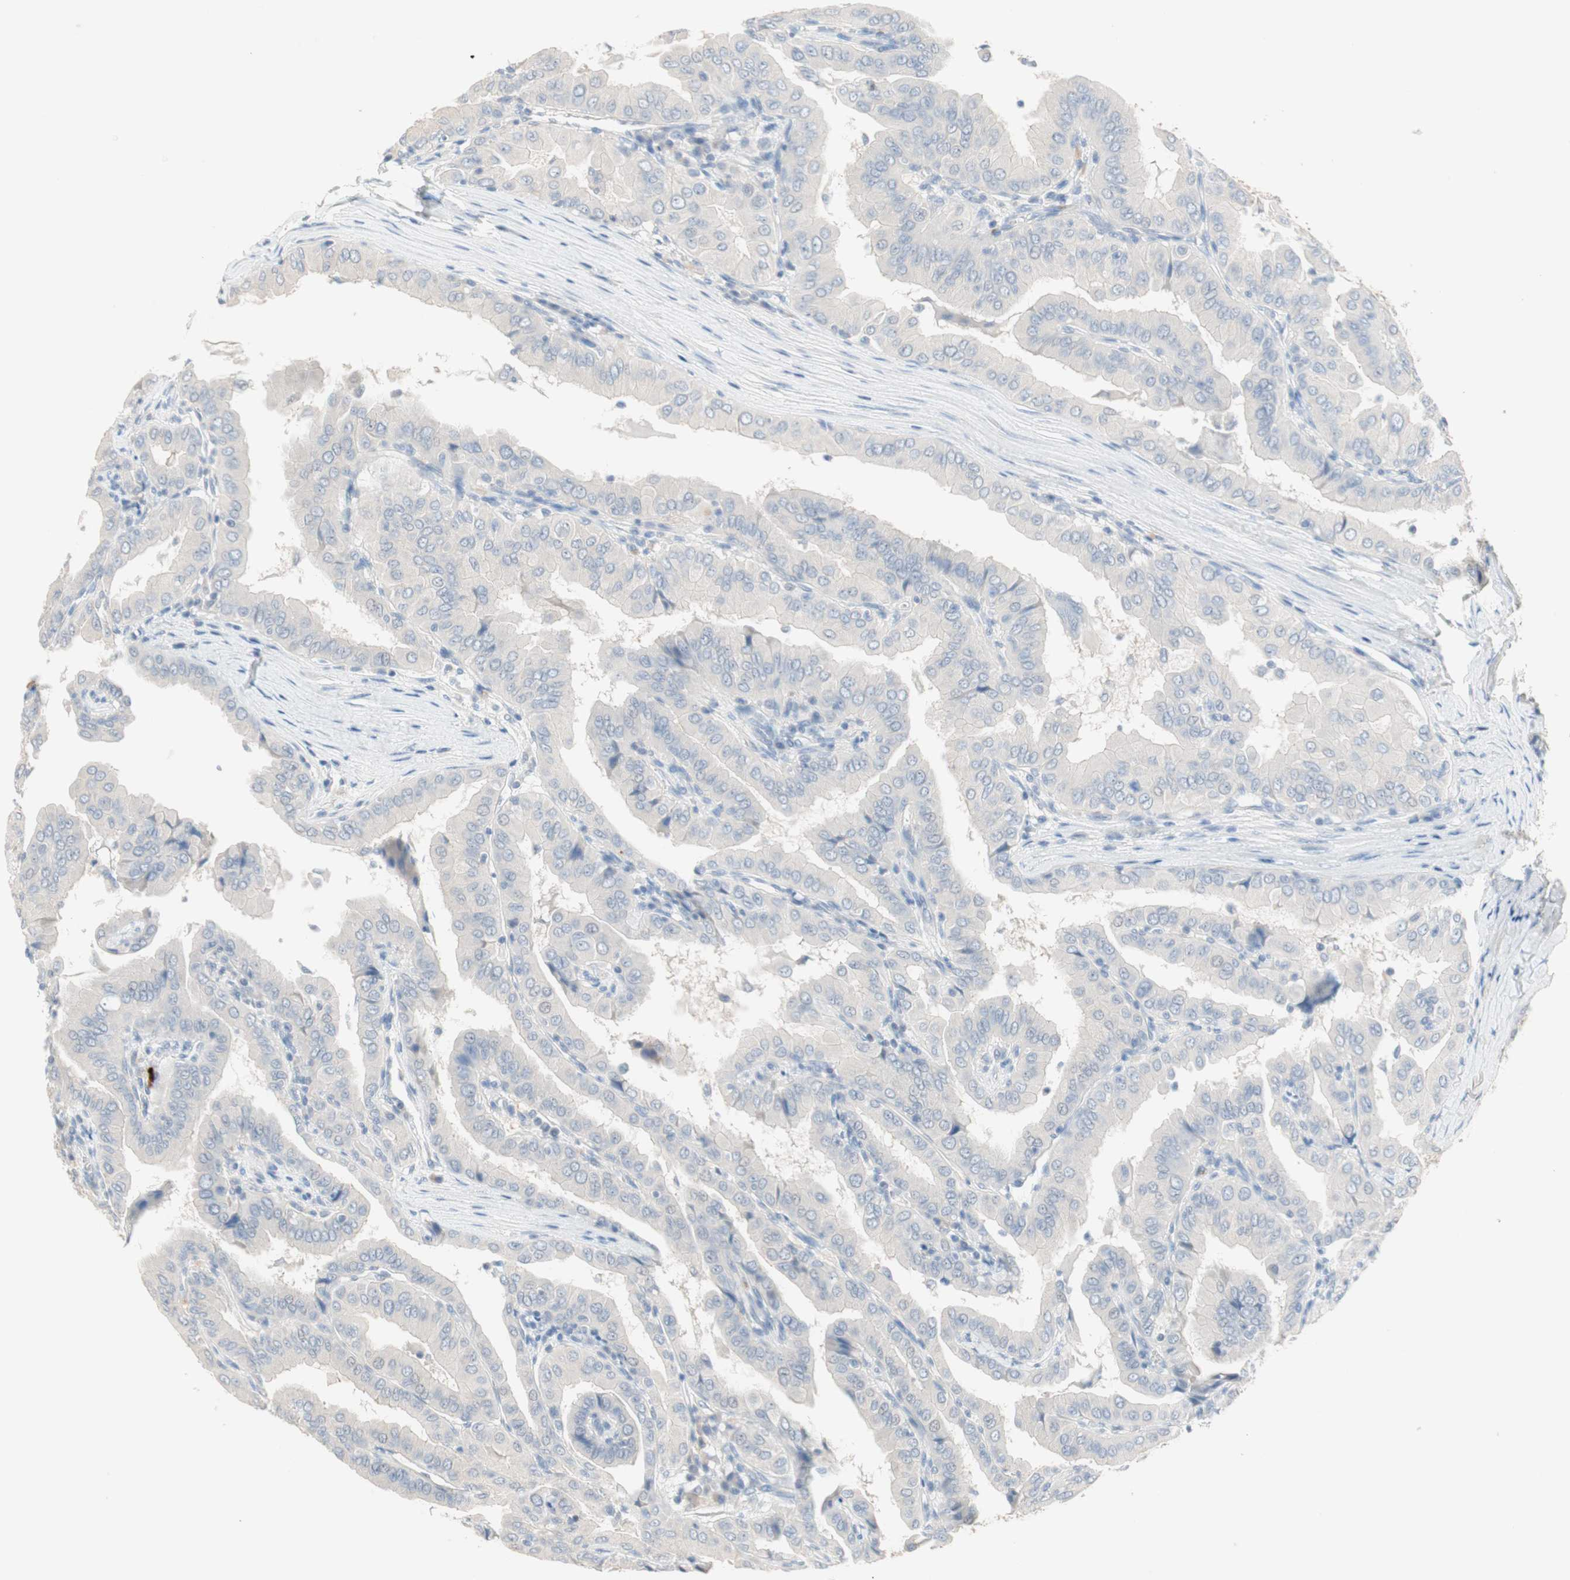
{"staining": {"intensity": "negative", "quantity": "none", "location": "none"}, "tissue": "thyroid cancer", "cell_type": "Tumor cells", "image_type": "cancer", "snomed": [{"axis": "morphology", "description": "Papillary adenocarcinoma, NOS"}, {"axis": "topography", "description": "Thyroid gland"}], "caption": "High power microscopy image of an IHC histopathology image of papillary adenocarcinoma (thyroid), revealing no significant staining in tumor cells. (Brightfield microscopy of DAB IHC at high magnification).", "gene": "PDZK1", "patient": {"sex": "male", "age": 33}}